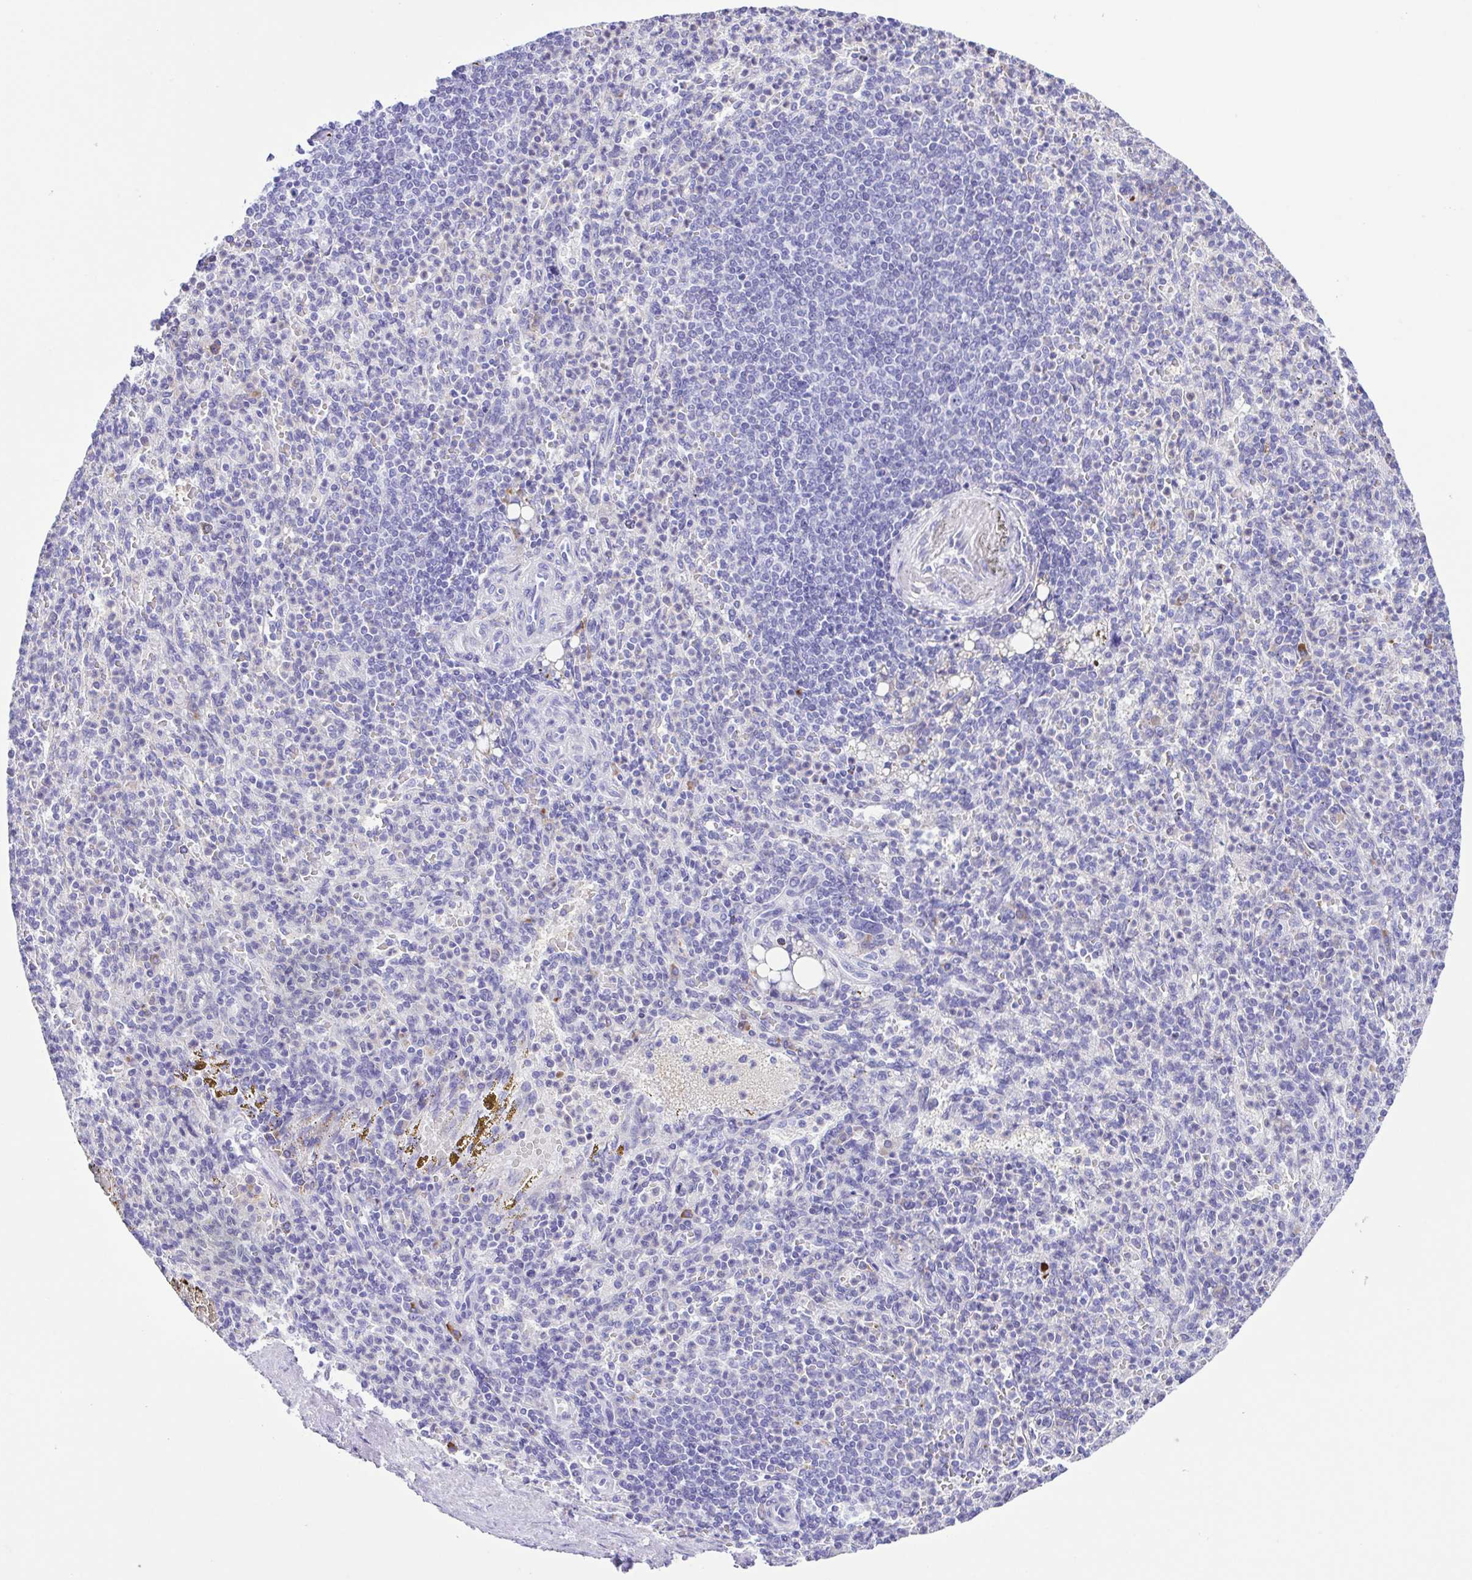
{"staining": {"intensity": "moderate", "quantity": "<25%", "location": "cytoplasmic/membranous"}, "tissue": "spleen", "cell_type": "Cells in red pulp", "image_type": "normal", "snomed": [{"axis": "morphology", "description": "Normal tissue, NOS"}, {"axis": "topography", "description": "Spleen"}], "caption": "Immunohistochemical staining of unremarkable spleen demonstrates <25% levels of moderate cytoplasmic/membranous protein expression in approximately <25% of cells in red pulp. The staining was performed using DAB (3,3'-diaminobenzidine) to visualize the protein expression in brown, while the nuclei were stained in blue with hematoxylin (Magnification: 20x).", "gene": "GPR17", "patient": {"sex": "female", "age": 74}}